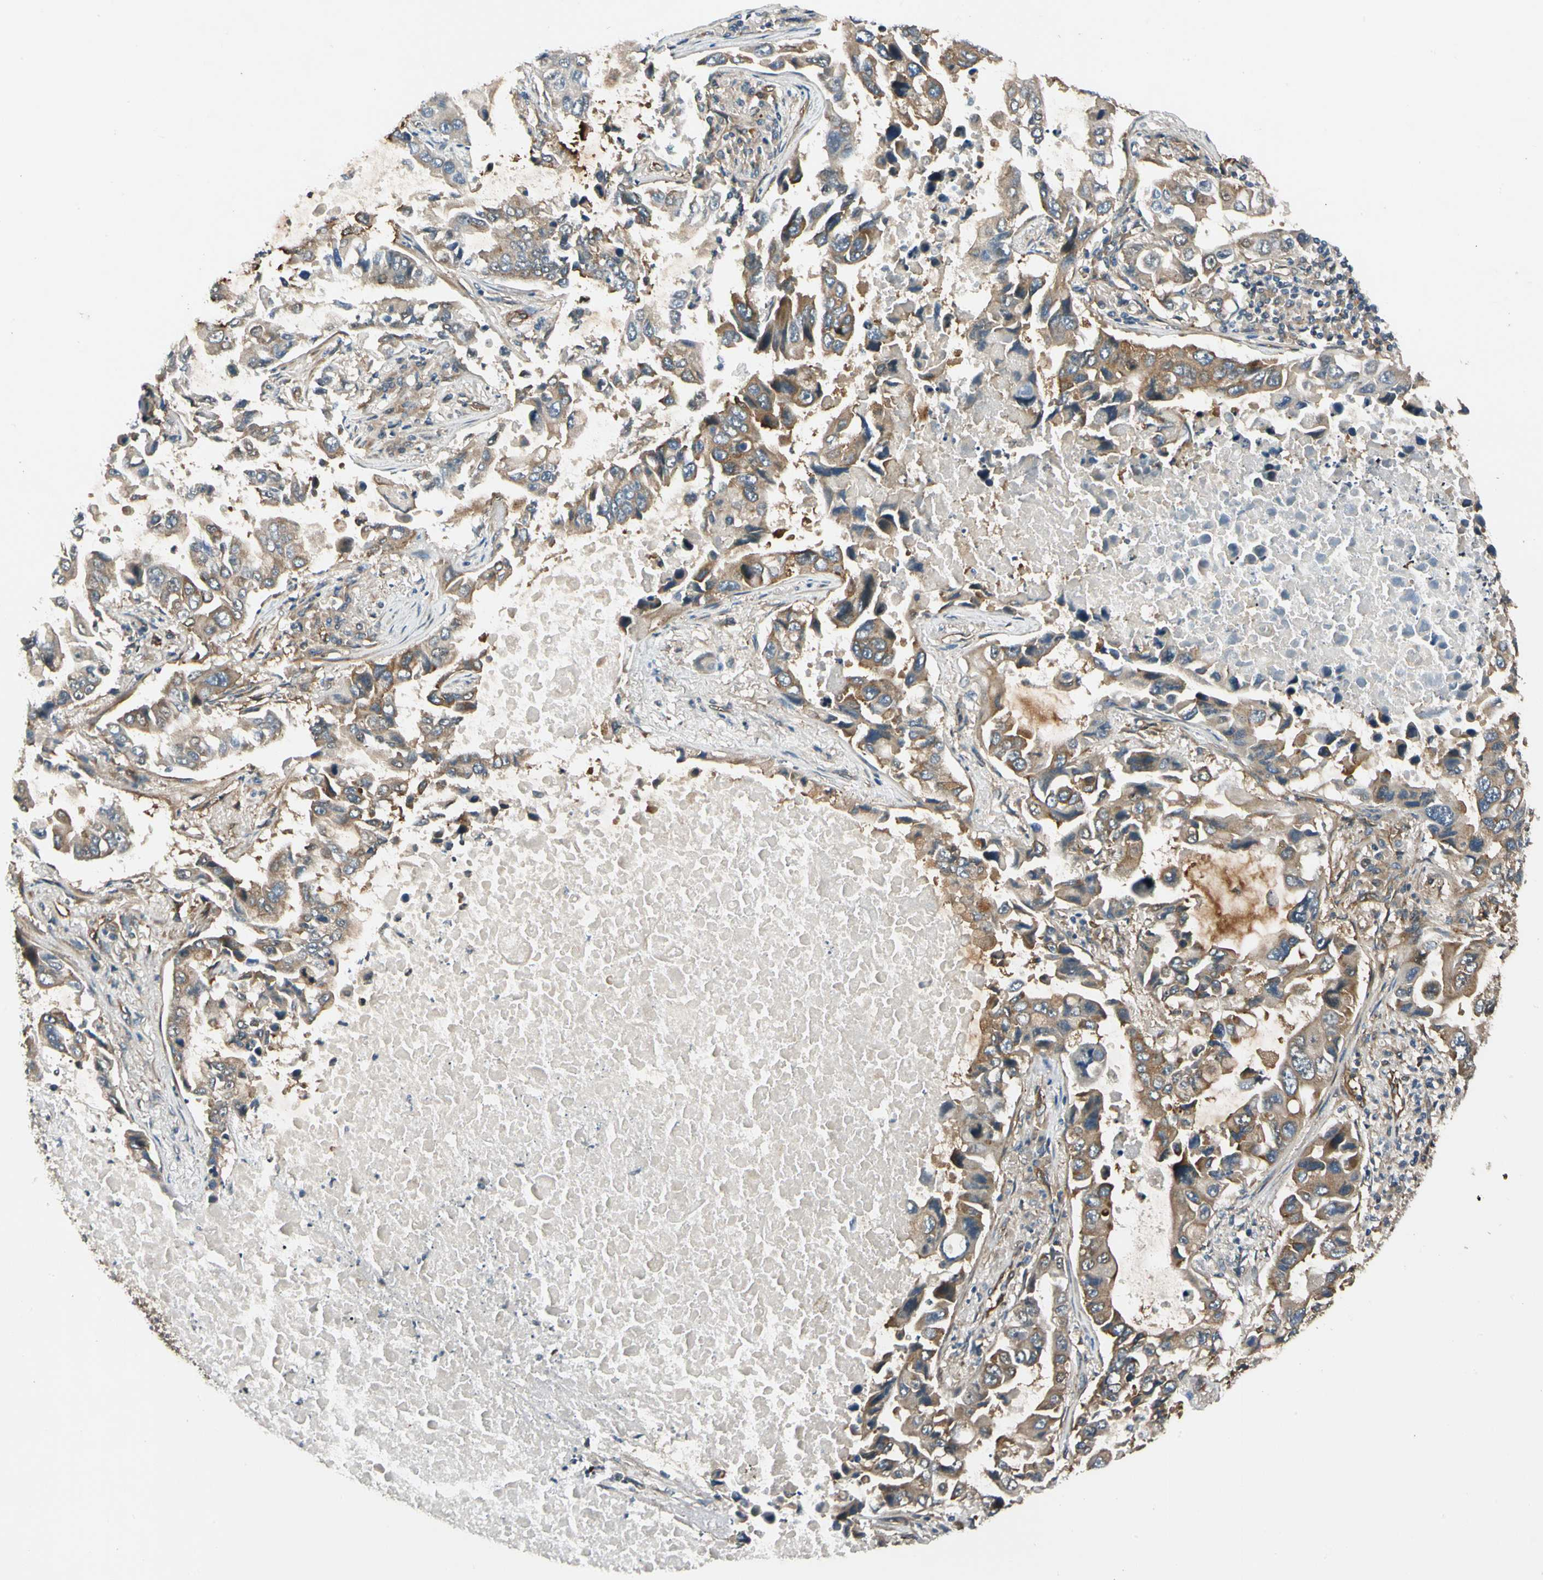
{"staining": {"intensity": "moderate", "quantity": ">75%", "location": "cytoplasmic/membranous"}, "tissue": "lung cancer", "cell_type": "Tumor cells", "image_type": "cancer", "snomed": [{"axis": "morphology", "description": "Adenocarcinoma, NOS"}, {"axis": "topography", "description": "Lung"}], "caption": "Moderate cytoplasmic/membranous positivity for a protein is appreciated in about >75% of tumor cells of lung adenocarcinoma using IHC.", "gene": "ROCK2", "patient": {"sex": "male", "age": 64}}